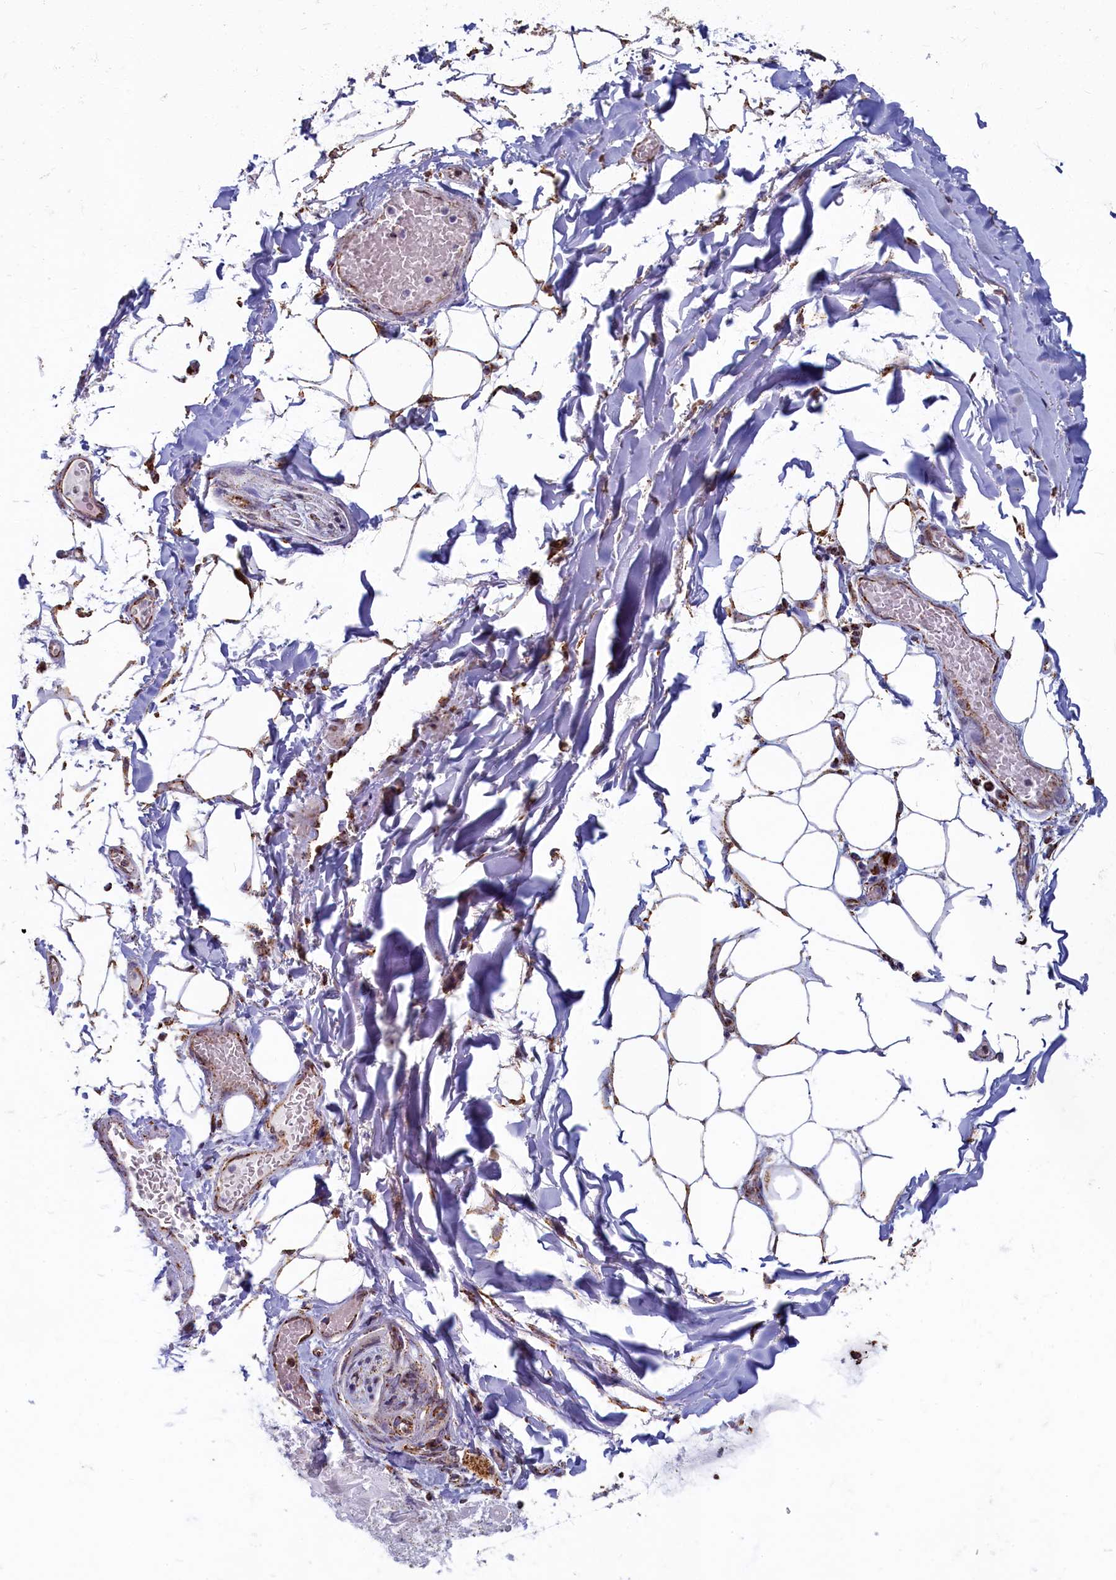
{"staining": {"intensity": "moderate", "quantity": ">75%", "location": "cytoplasmic/membranous"}, "tissue": "adipose tissue", "cell_type": "Adipocytes", "image_type": "normal", "snomed": [{"axis": "morphology", "description": "Normal tissue, NOS"}, {"axis": "topography", "description": "Lymph node"}, {"axis": "topography", "description": "Cartilage tissue"}, {"axis": "topography", "description": "Bronchus"}], "caption": "High-power microscopy captured an IHC photomicrograph of normal adipose tissue, revealing moderate cytoplasmic/membranous expression in about >75% of adipocytes.", "gene": "SPR", "patient": {"sex": "male", "age": 63}}